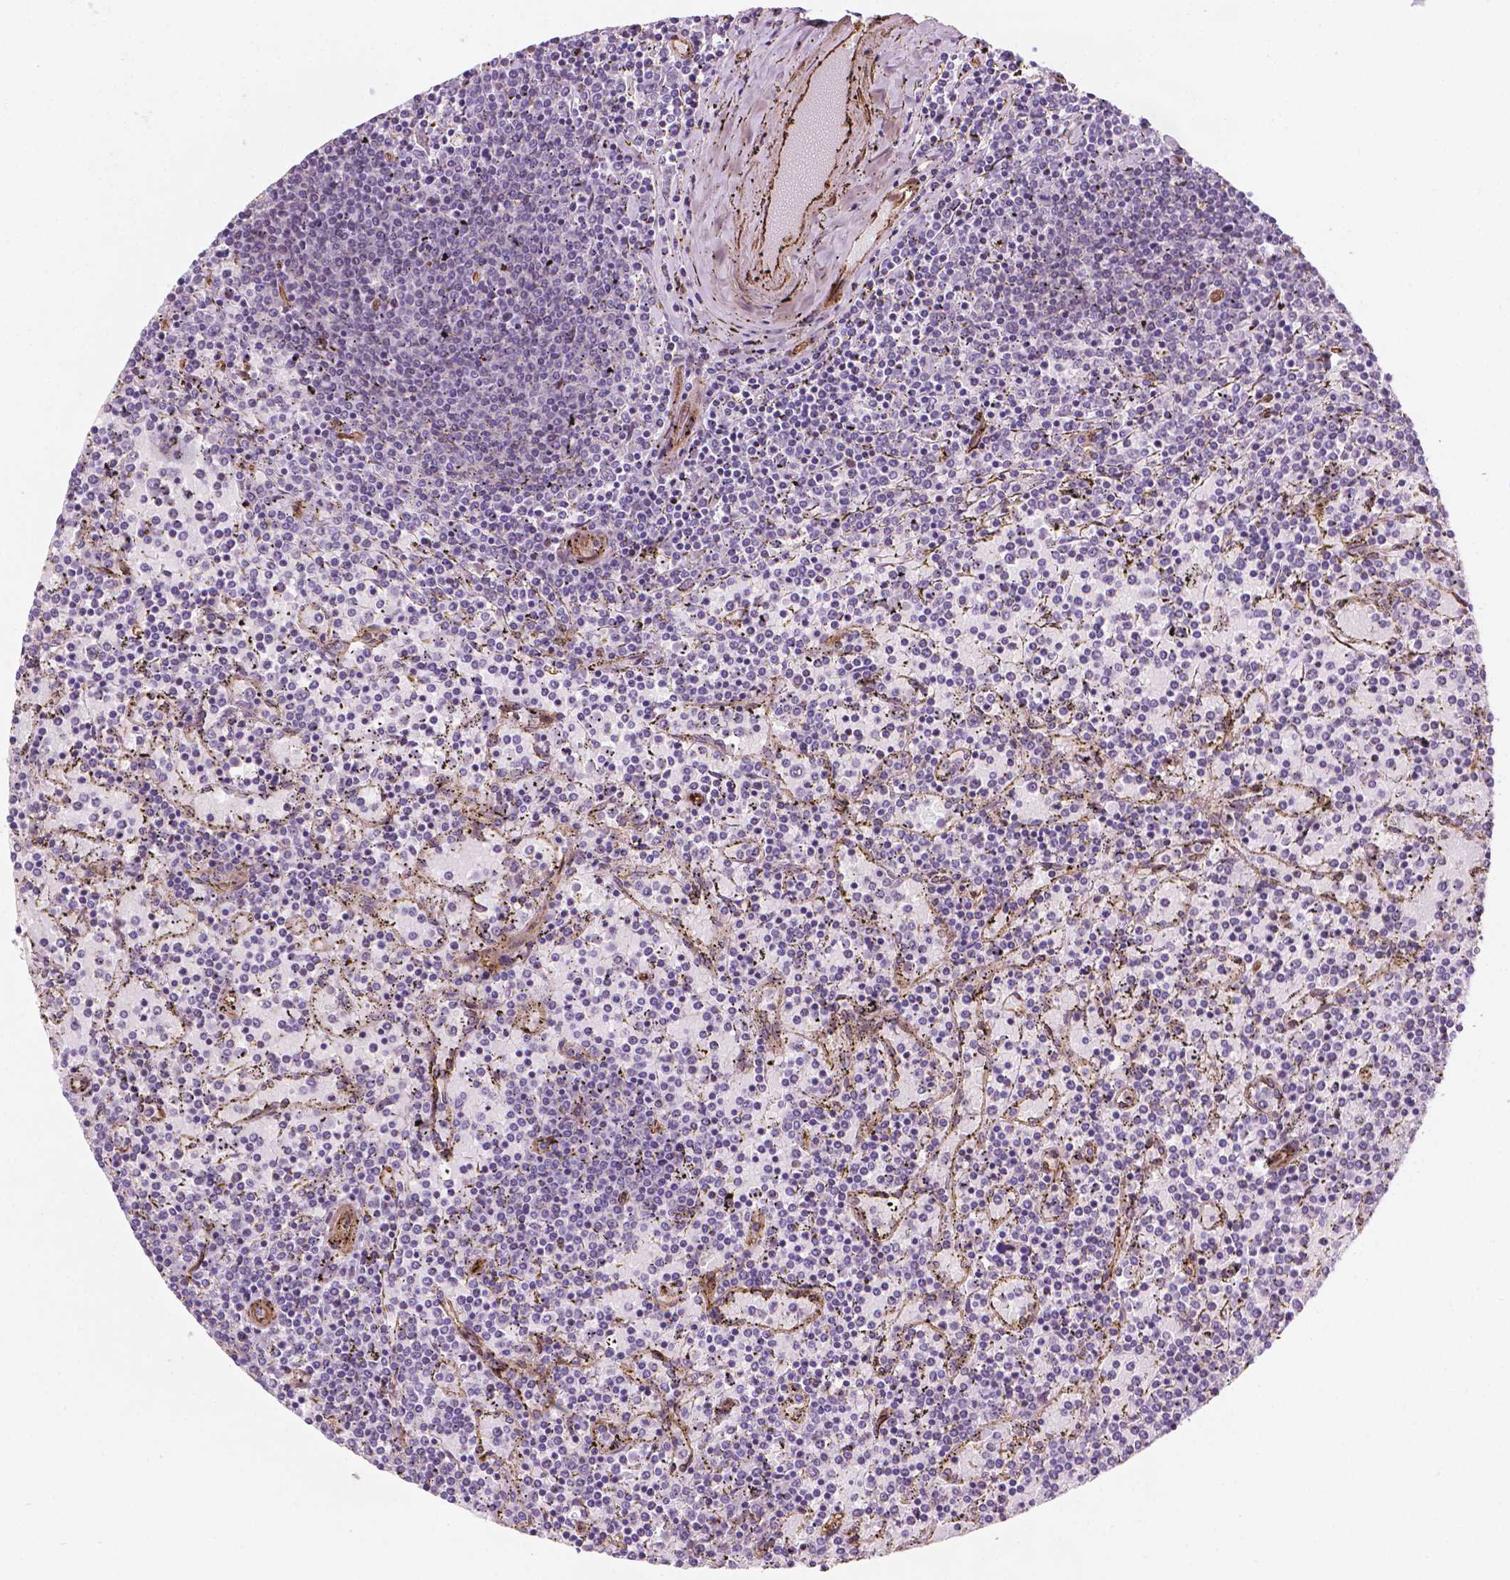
{"staining": {"intensity": "negative", "quantity": "none", "location": "none"}, "tissue": "lymphoma", "cell_type": "Tumor cells", "image_type": "cancer", "snomed": [{"axis": "morphology", "description": "Malignant lymphoma, non-Hodgkin's type, Low grade"}, {"axis": "topography", "description": "Spleen"}], "caption": "The image reveals no significant positivity in tumor cells of lymphoma.", "gene": "EGFL8", "patient": {"sex": "female", "age": 77}}